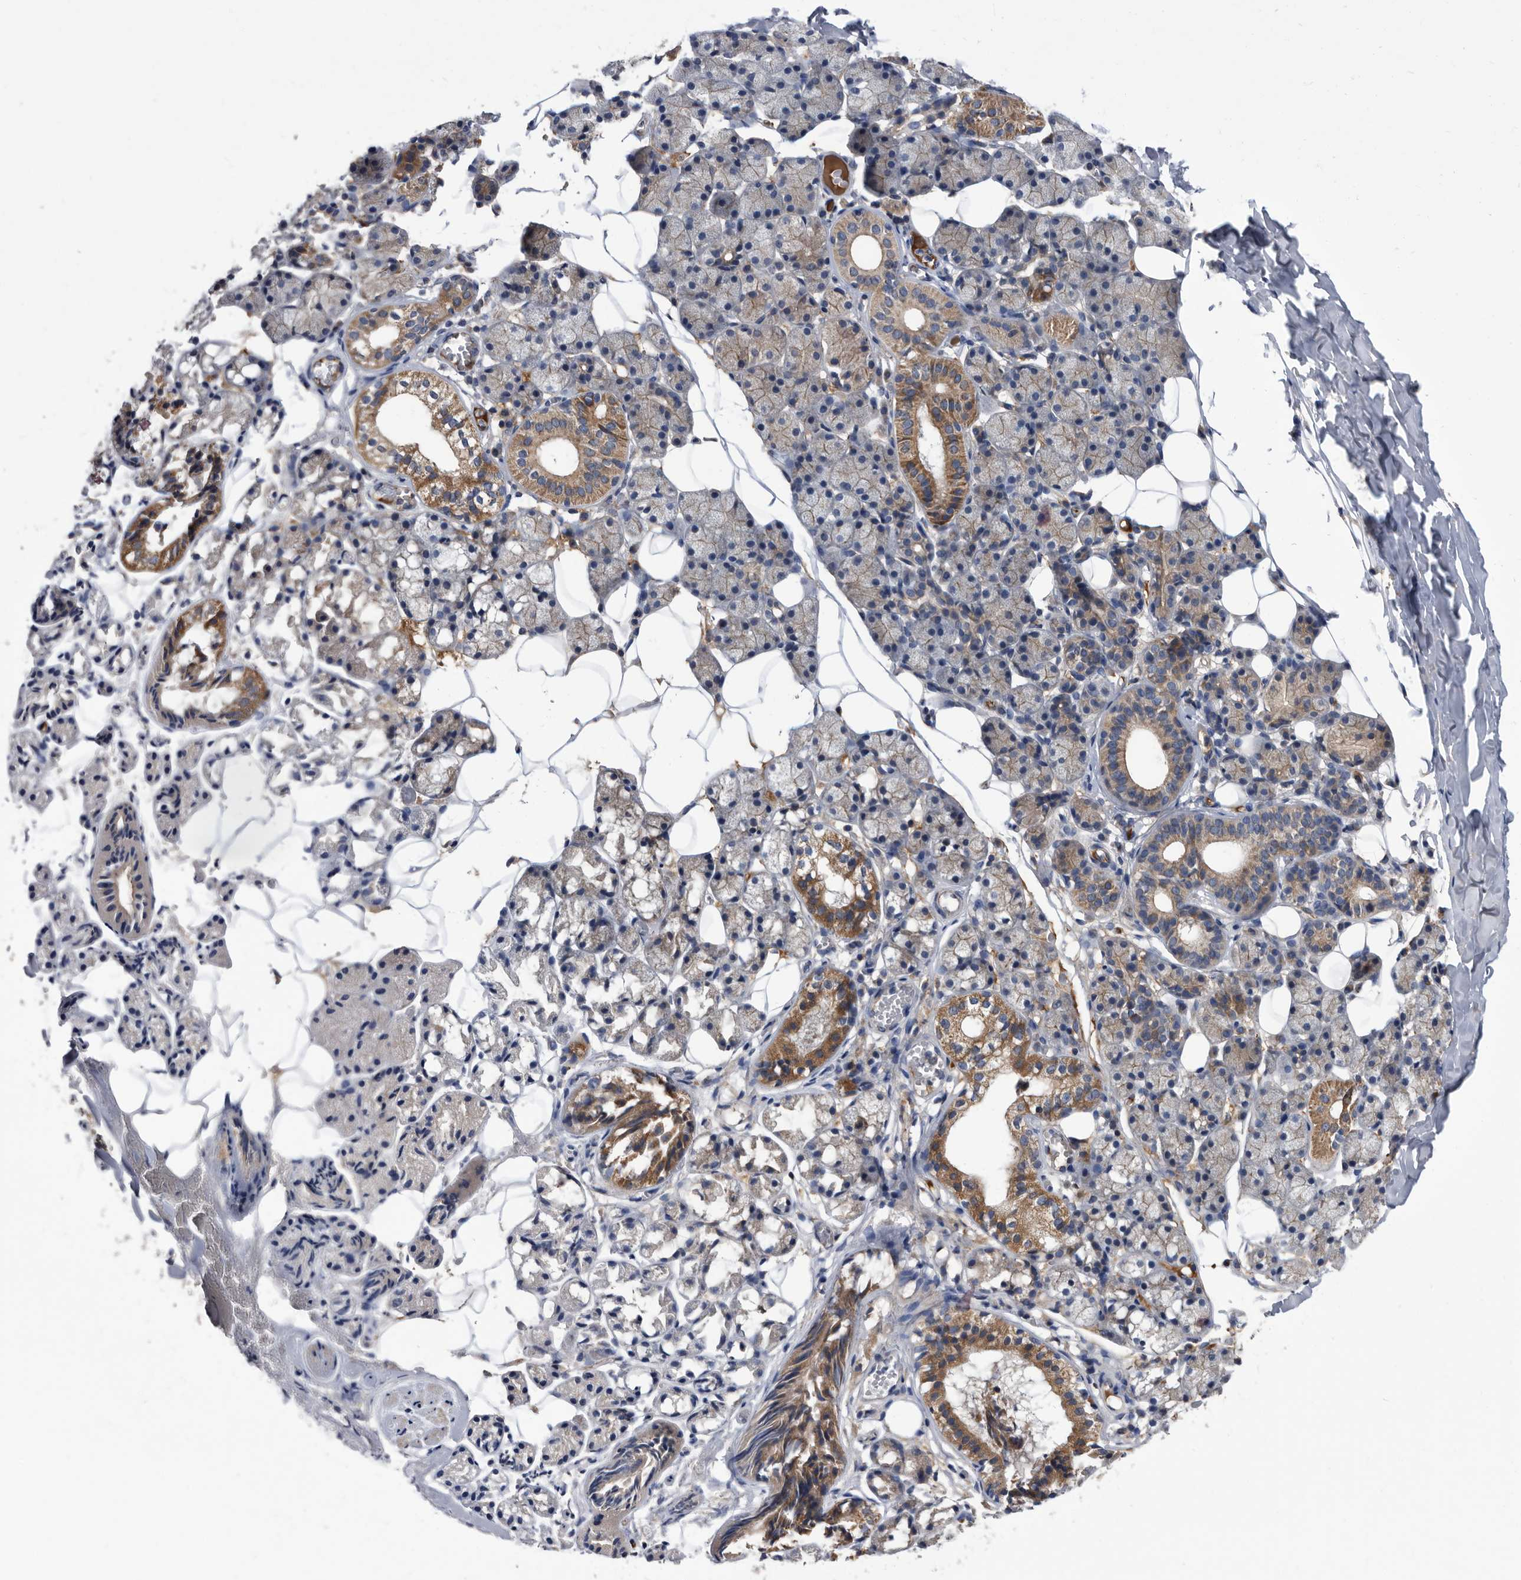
{"staining": {"intensity": "moderate", "quantity": "<25%", "location": "cytoplasmic/membranous"}, "tissue": "salivary gland", "cell_type": "Glandular cells", "image_type": "normal", "snomed": [{"axis": "morphology", "description": "Normal tissue, NOS"}, {"axis": "topography", "description": "Salivary gland"}], "caption": "A high-resolution histopathology image shows immunohistochemistry staining of normal salivary gland, which demonstrates moderate cytoplasmic/membranous expression in approximately <25% of glandular cells. The protein of interest is stained brown, and the nuclei are stained in blue (DAB (3,3'-diaminobenzidine) IHC with brightfield microscopy, high magnification).", "gene": "DTNBP1", "patient": {"sex": "female", "age": 33}}